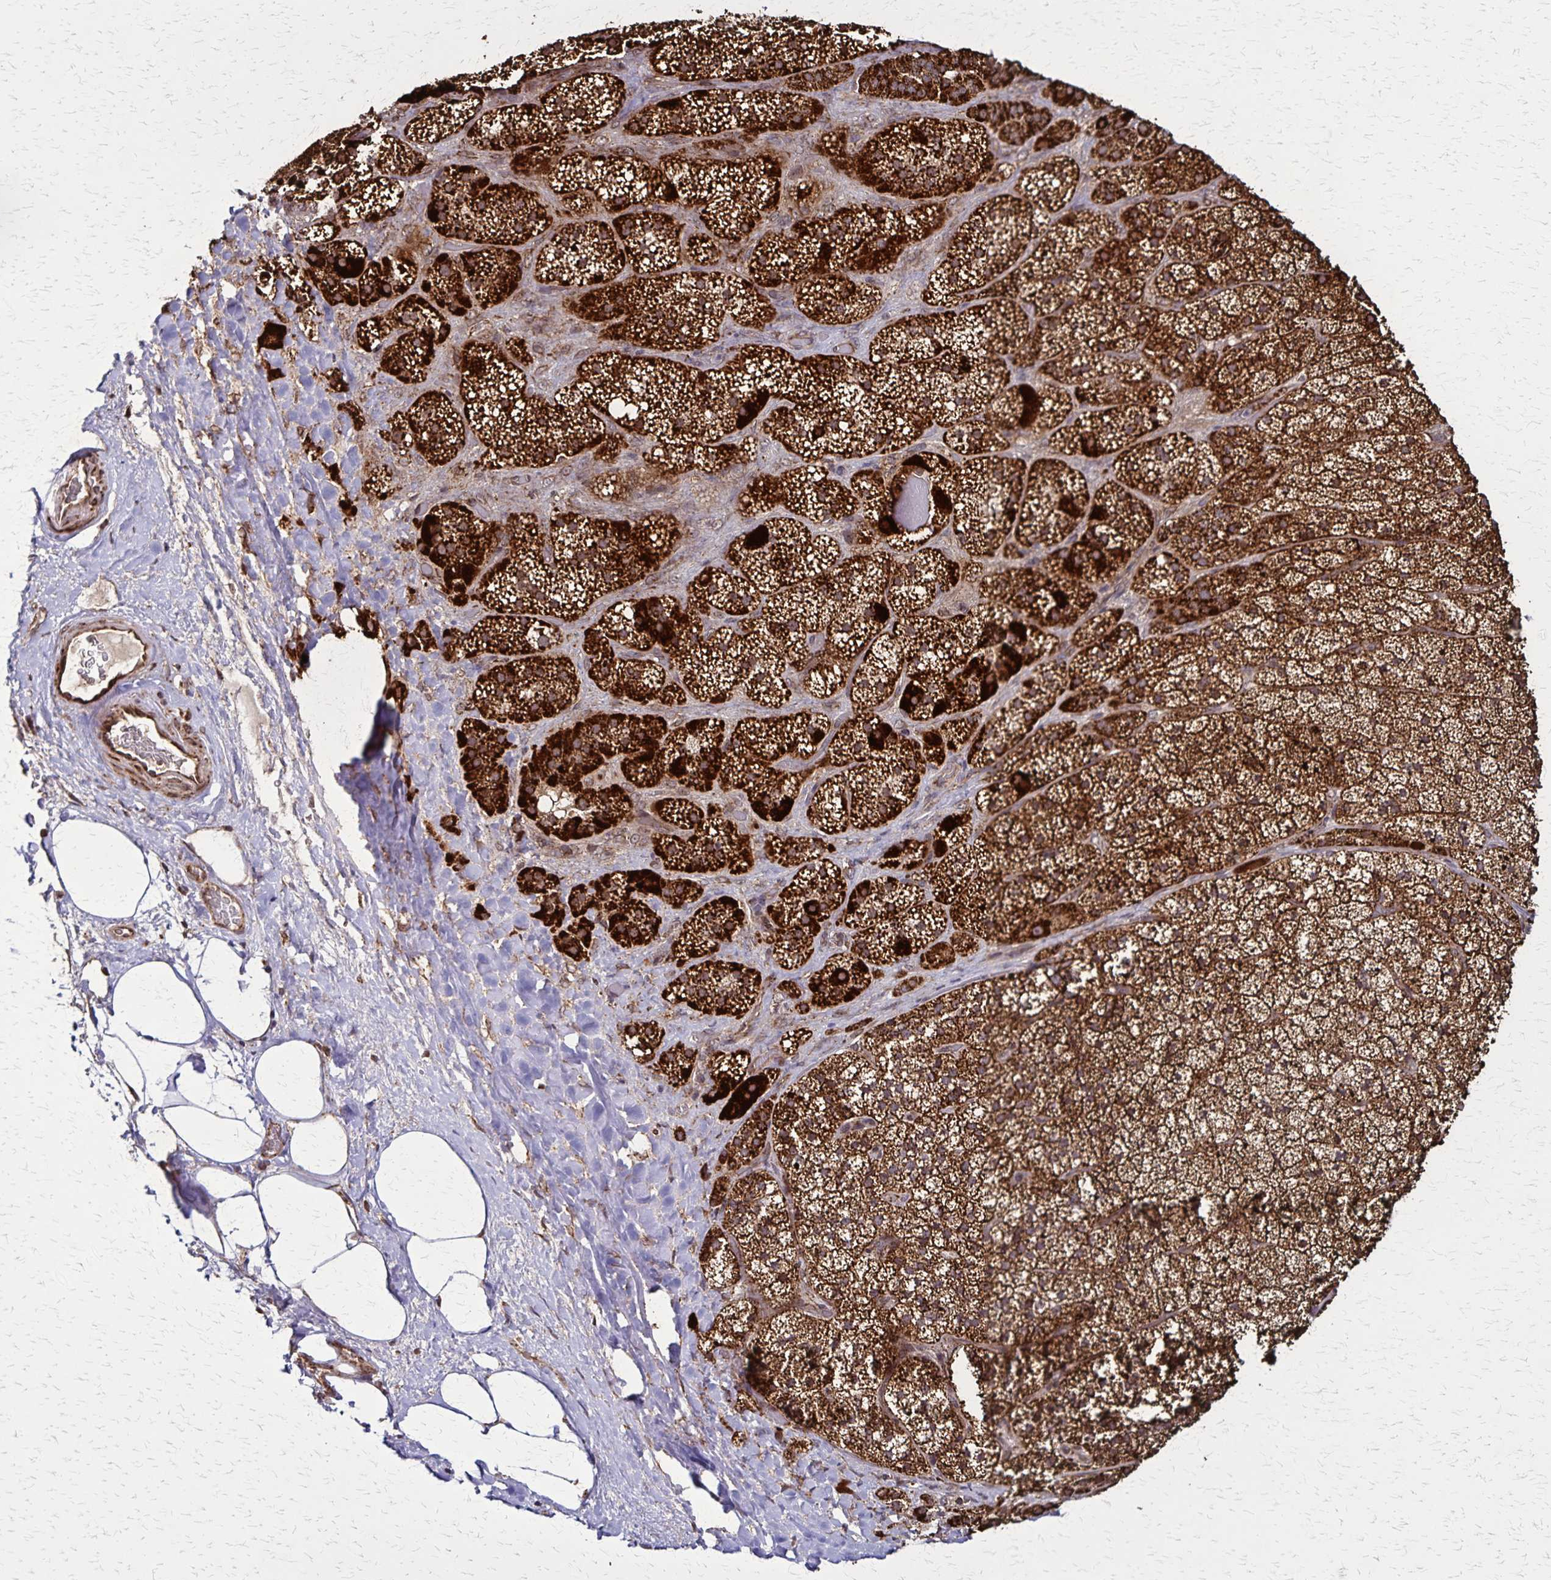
{"staining": {"intensity": "strong", "quantity": ">75%", "location": "cytoplasmic/membranous"}, "tissue": "adrenal gland", "cell_type": "Glandular cells", "image_type": "normal", "snomed": [{"axis": "morphology", "description": "Normal tissue, NOS"}, {"axis": "topography", "description": "Adrenal gland"}], "caption": "Immunohistochemistry photomicrograph of benign adrenal gland: human adrenal gland stained using immunohistochemistry exhibits high levels of strong protein expression localized specifically in the cytoplasmic/membranous of glandular cells, appearing as a cytoplasmic/membranous brown color.", "gene": "NFS1", "patient": {"sex": "male", "age": 57}}